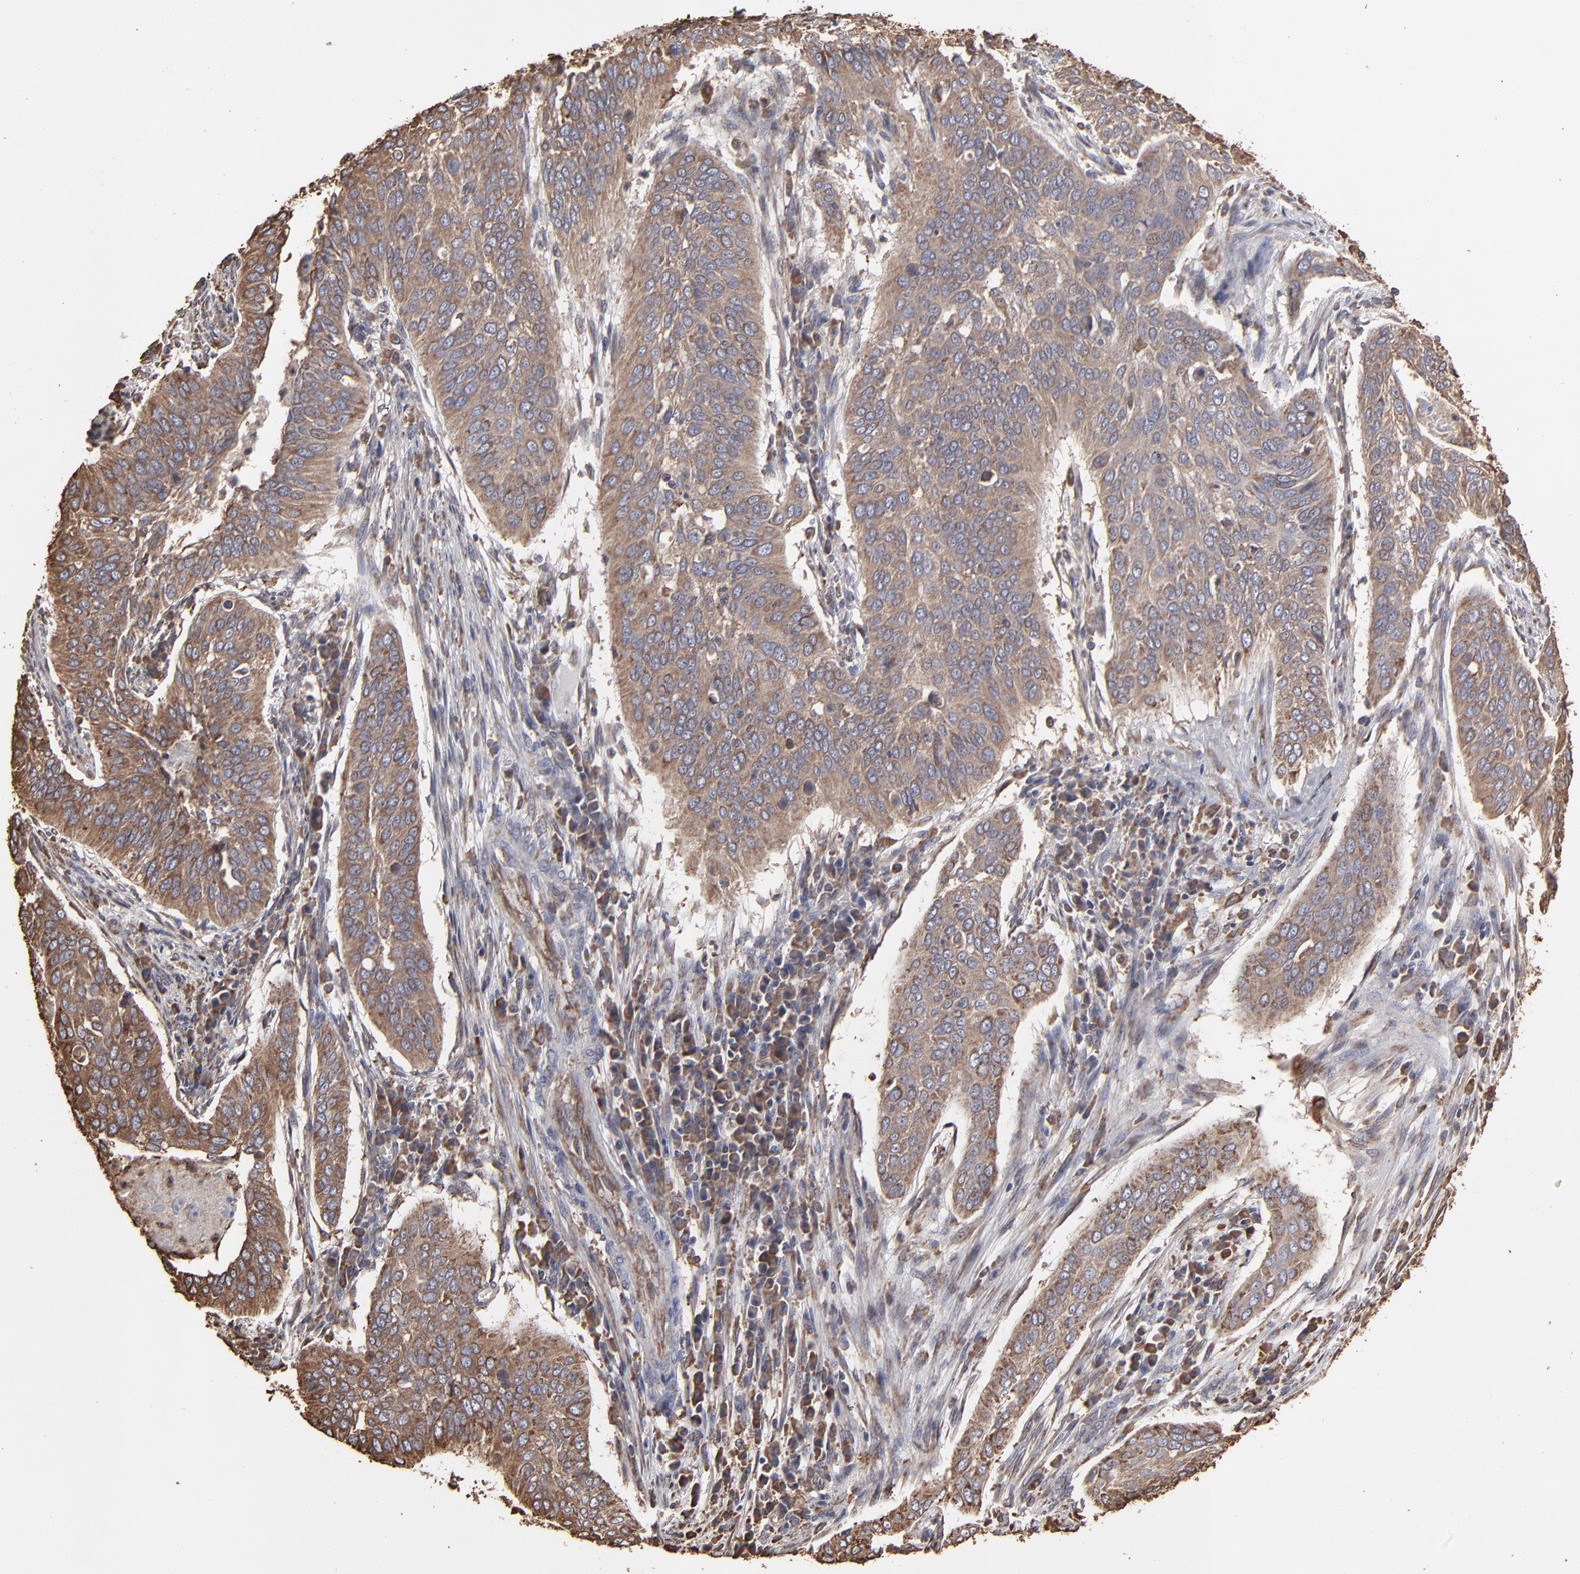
{"staining": {"intensity": "moderate", "quantity": ">75%", "location": "cytoplasmic/membranous"}, "tissue": "cervical cancer", "cell_type": "Tumor cells", "image_type": "cancer", "snomed": [{"axis": "morphology", "description": "Squamous cell carcinoma, NOS"}, {"axis": "topography", "description": "Cervix"}], "caption": "A medium amount of moderate cytoplasmic/membranous positivity is identified in approximately >75% of tumor cells in cervical squamous cell carcinoma tissue. (Brightfield microscopy of DAB IHC at high magnification).", "gene": "PDIA3", "patient": {"sex": "female", "age": 39}}